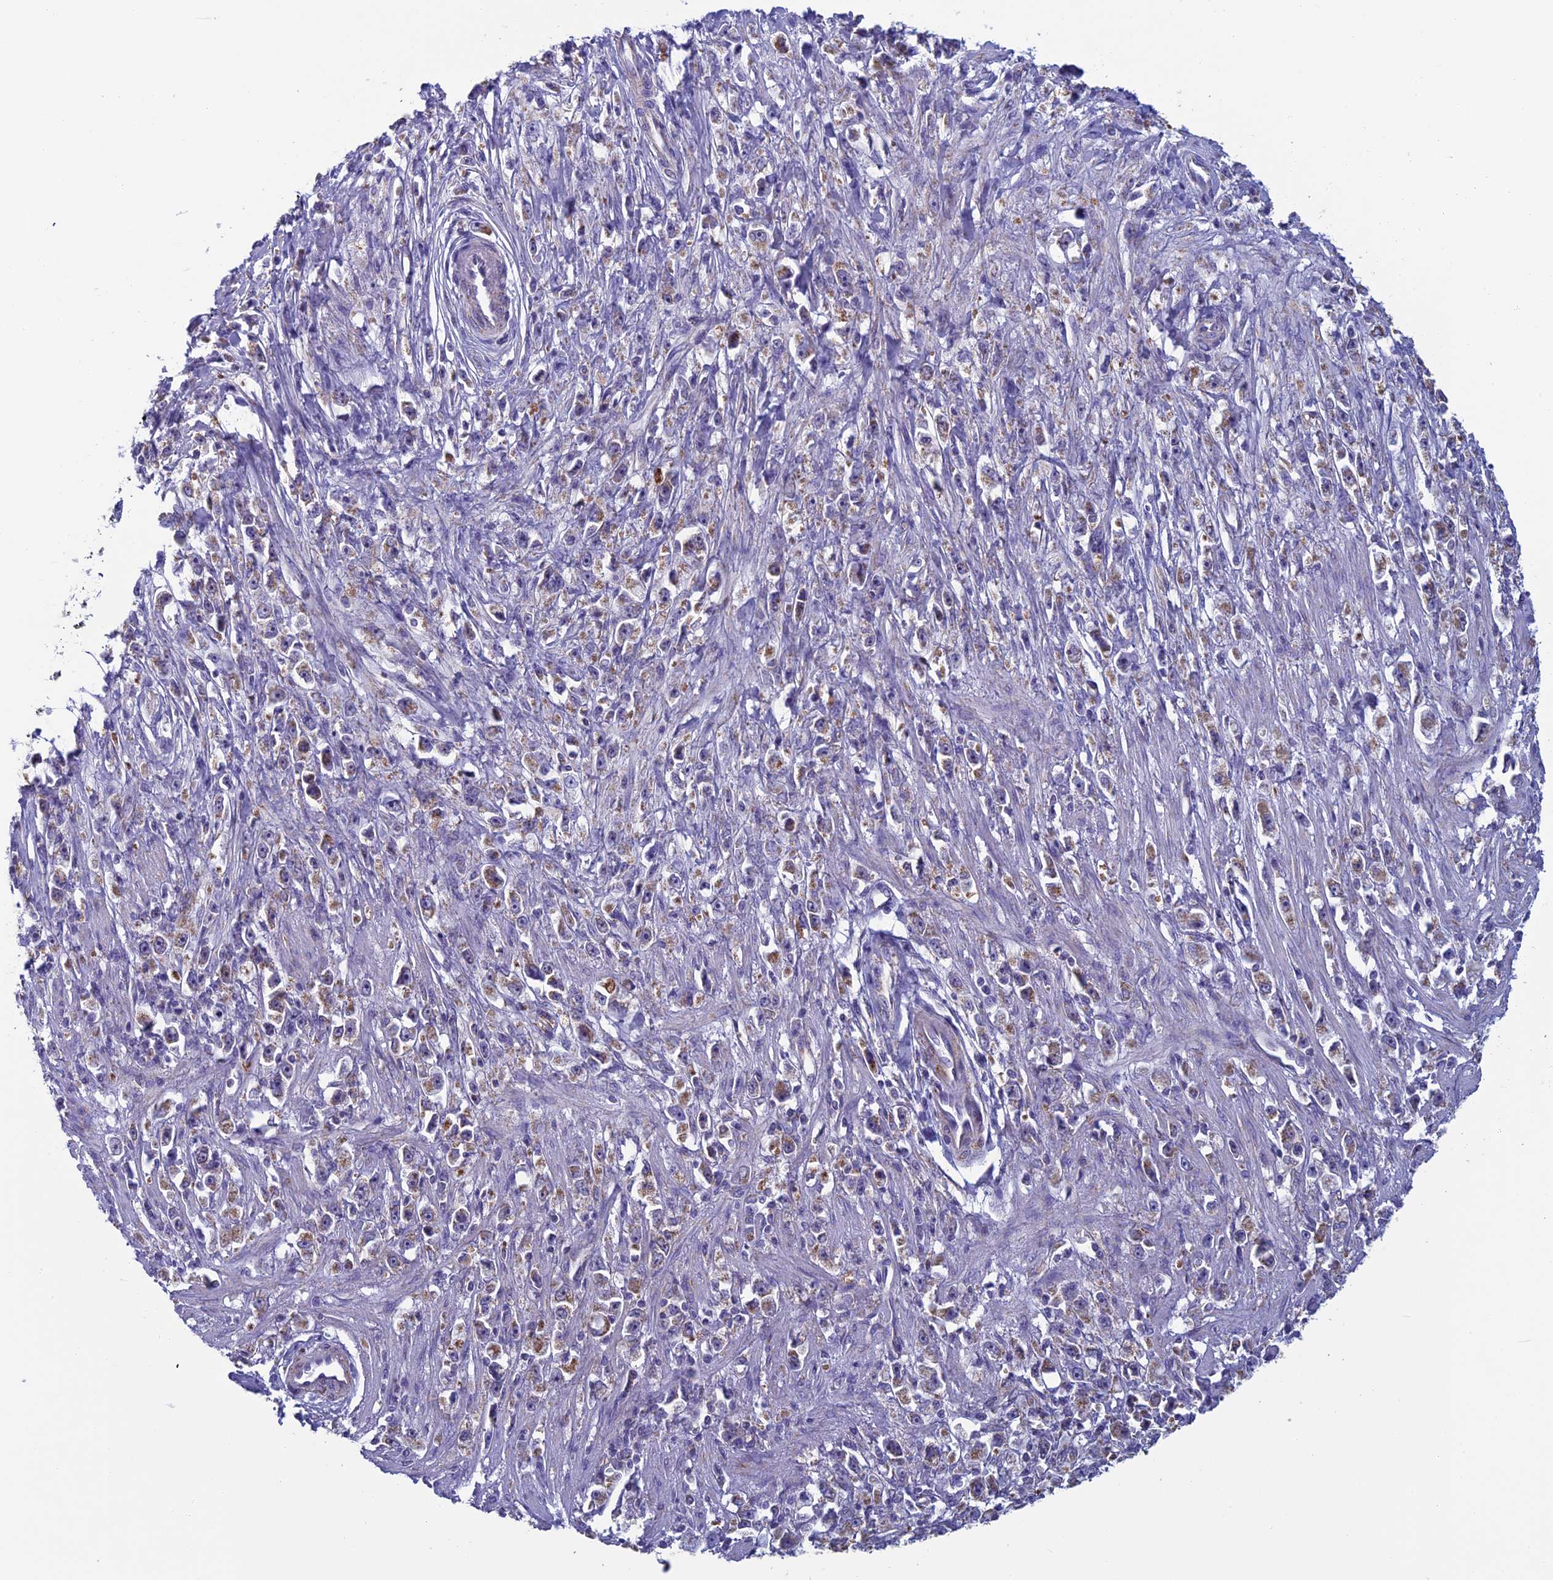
{"staining": {"intensity": "weak", "quantity": "25%-75%", "location": "cytoplasmic/membranous"}, "tissue": "stomach cancer", "cell_type": "Tumor cells", "image_type": "cancer", "snomed": [{"axis": "morphology", "description": "Adenocarcinoma, NOS"}, {"axis": "topography", "description": "Stomach"}], "caption": "Stomach adenocarcinoma stained with a brown dye demonstrates weak cytoplasmic/membranous positive staining in about 25%-75% of tumor cells.", "gene": "MFSD12", "patient": {"sex": "female", "age": 59}}